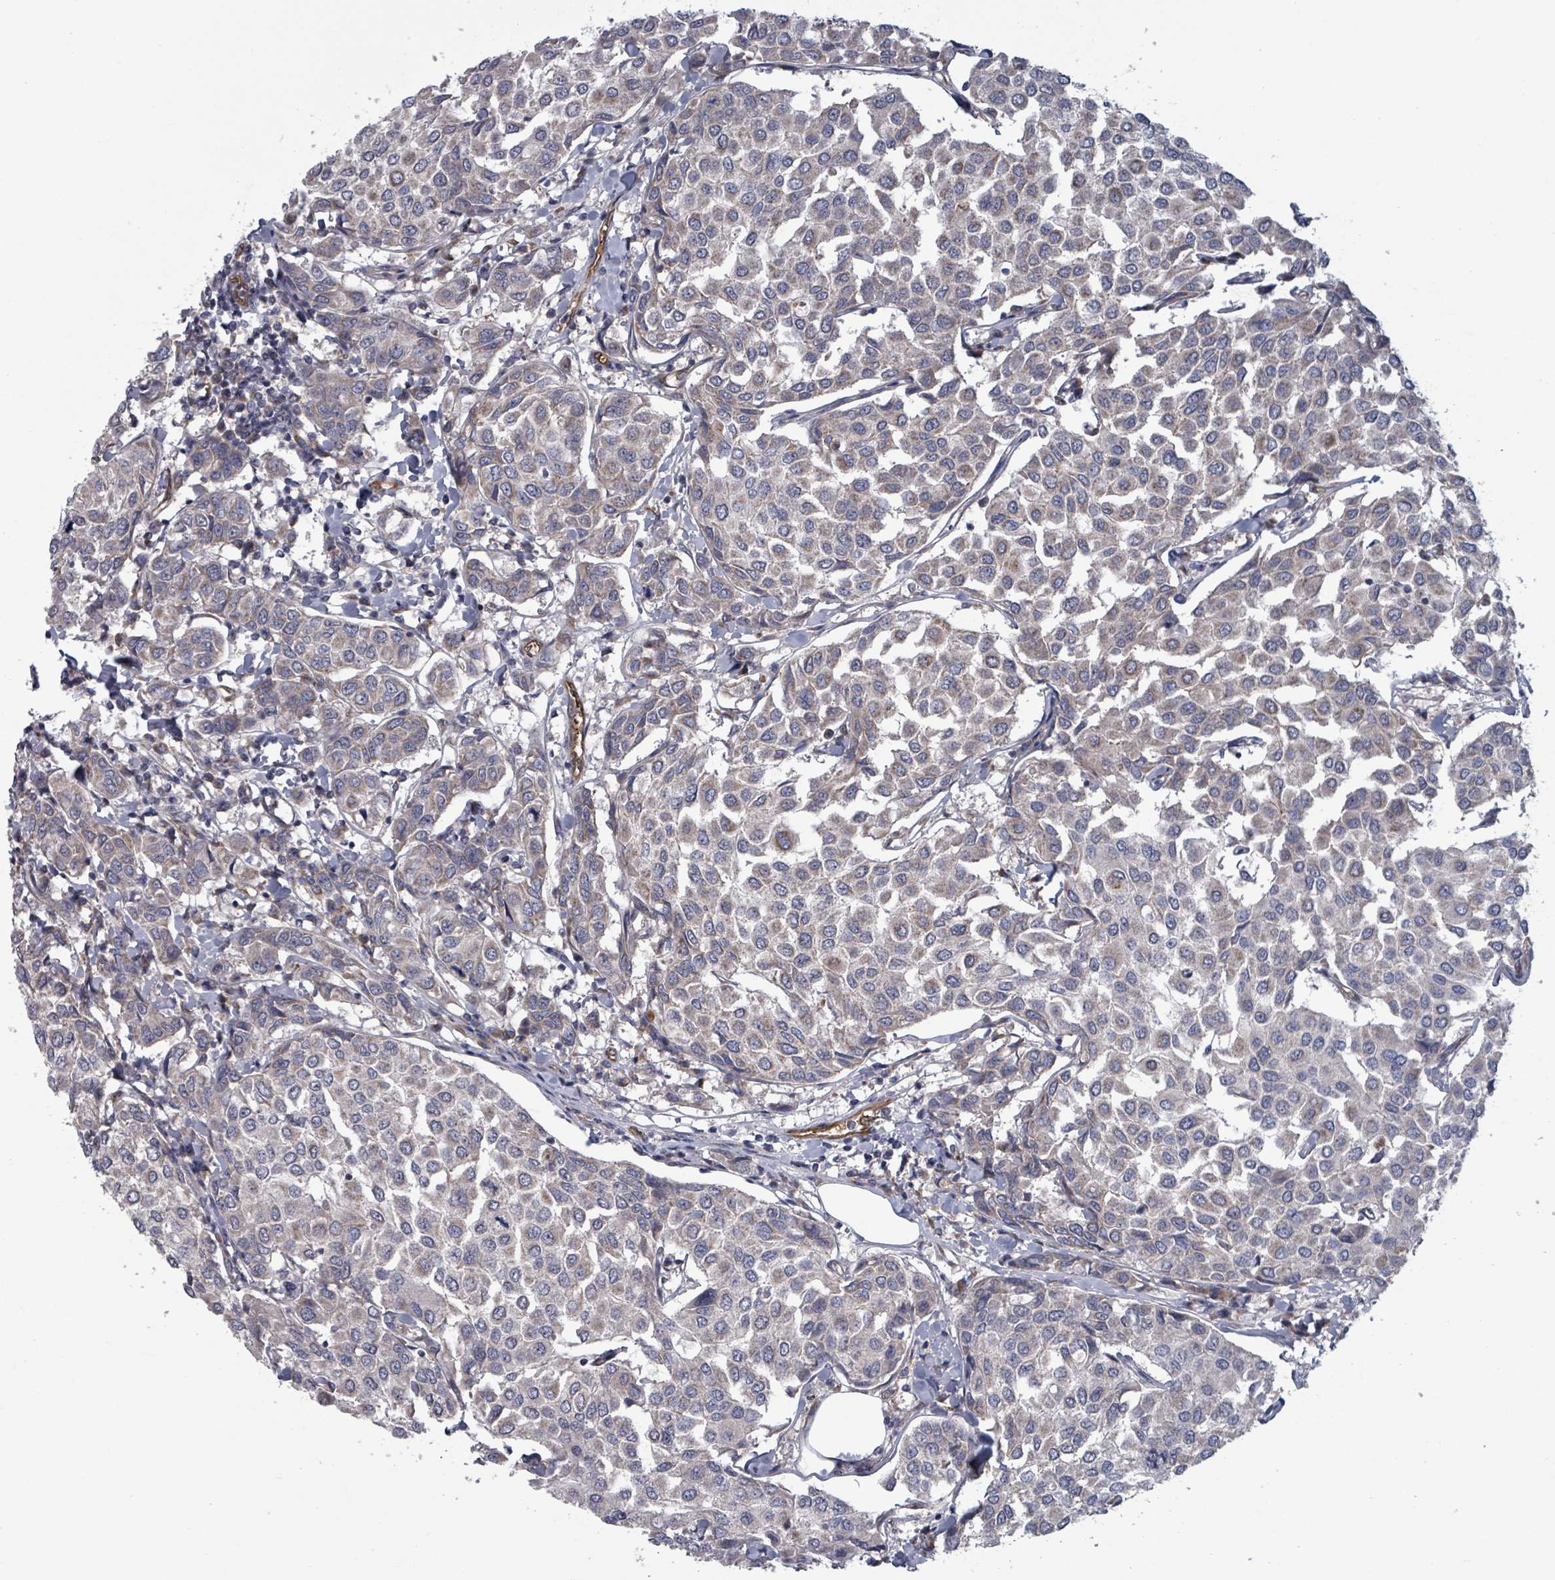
{"staining": {"intensity": "weak", "quantity": "<25%", "location": "cytoplasmic/membranous"}, "tissue": "breast cancer", "cell_type": "Tumor cells", "image_type": "cancer", "snomed": [{"axis": "morphology", "description": "Duct carcinoma"}, {"axis": "topography", "description": "Breast"}], "caption": "Immunohistochemical staining of breast intraductal carcinoma exhibits no significant expression in tumor cells. The staining was performed using DAB to visualize the protein expression in brown, while the nuclei were stained in blue with hematoxylin (Magnification: 20x).", "gene": "FKBP1A", "patient": {"sex": "female", "age": 55}}